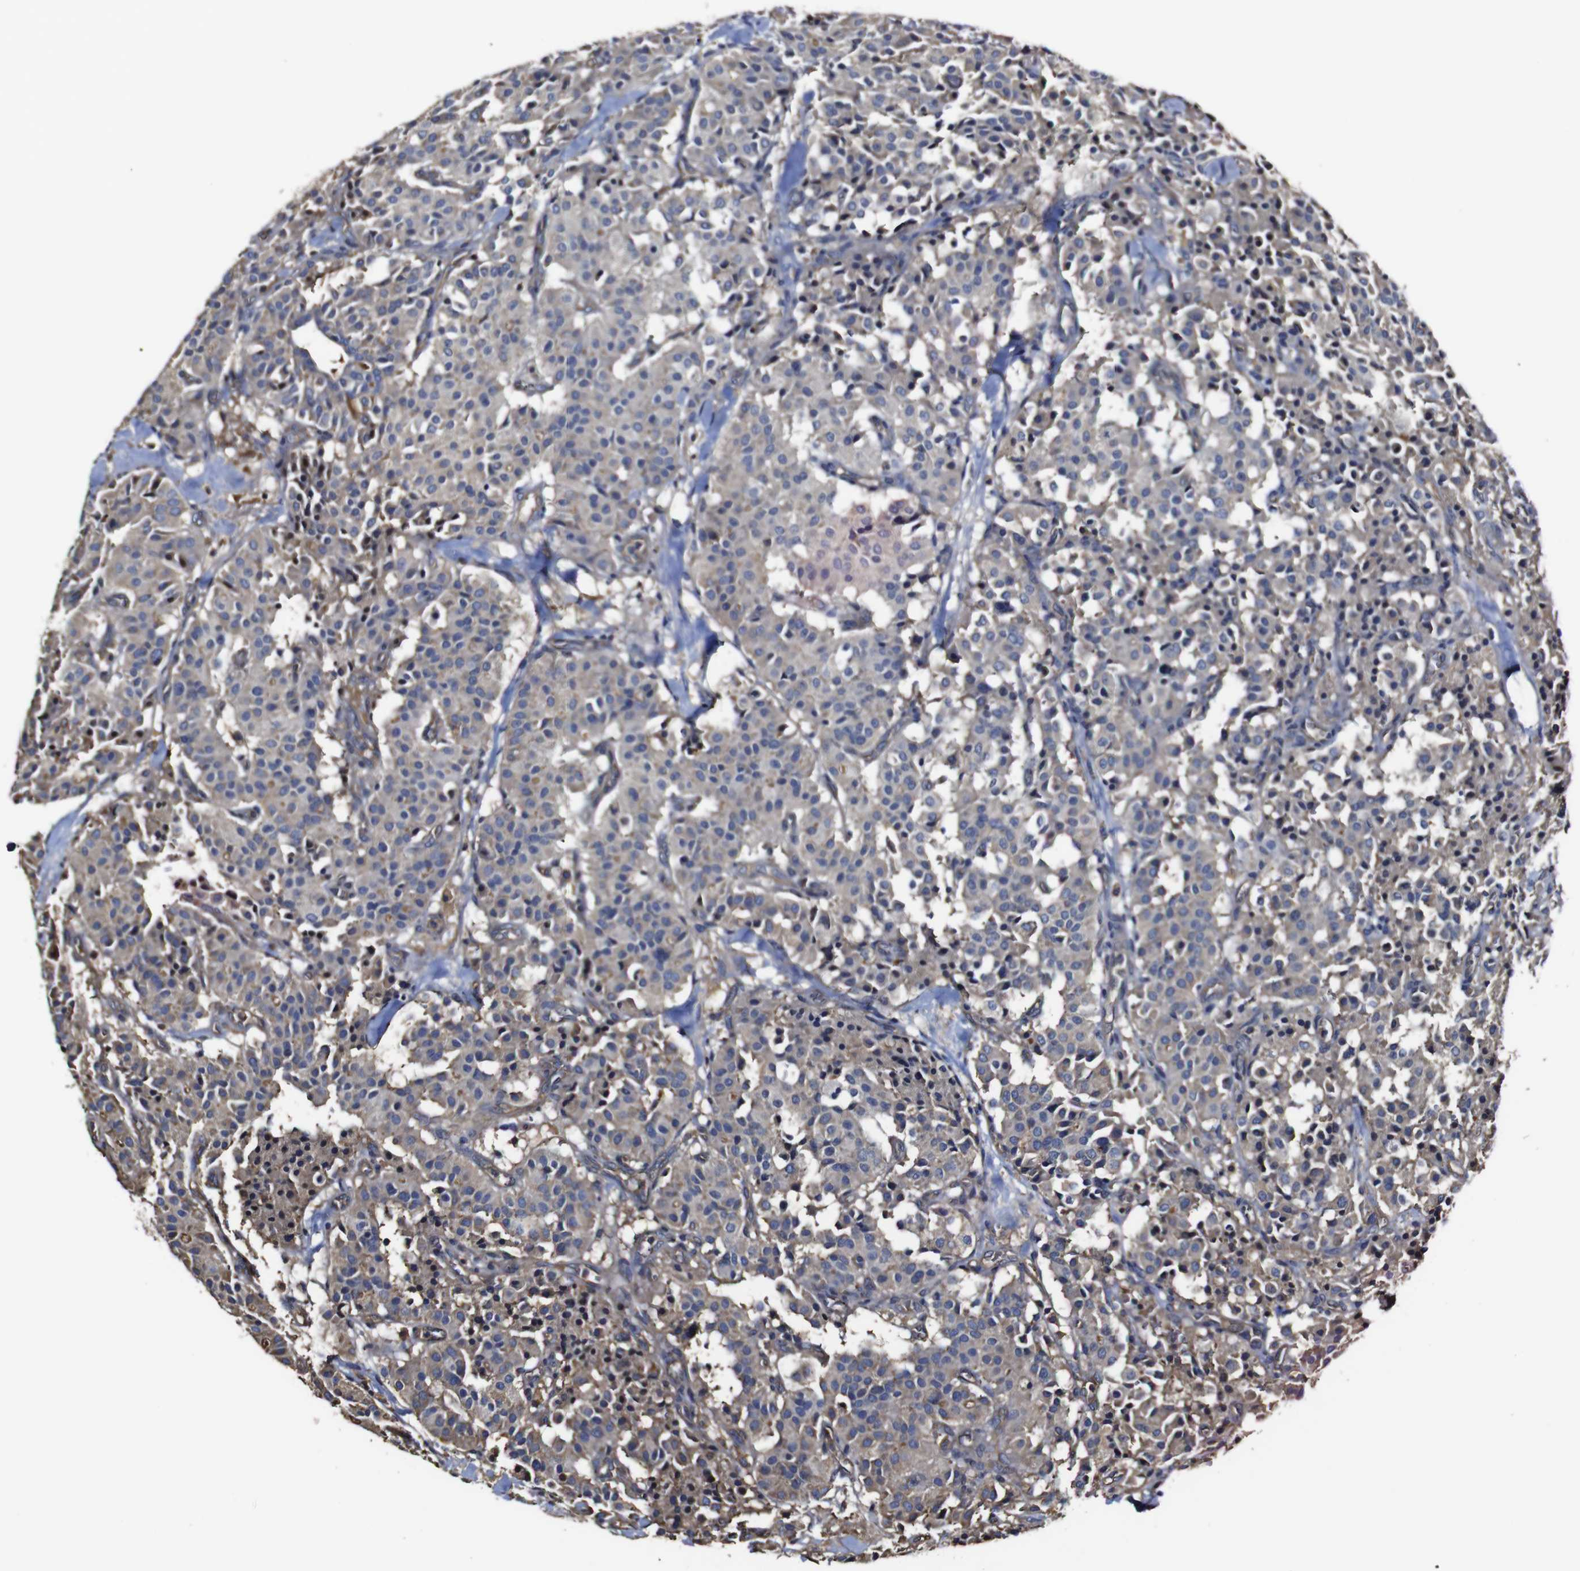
{"staining": {"intensity": "weak", "quantity": "25%-75%", "location": "cytoplasmic/membranous"}, "tissue": "carcinoid", "cell_type": "Tumor cells", "image_type": "cancer", "snomed": [{"axis": "morphology", "description": "Carcinoid, malignant, NOS"}, {"axis": "topography", "description": "Lung"}], "caption": "DAB immunohistochemical staining of malignant carcinoid exhibits weak cytoplasmic/membranous protein staining in approximately 25%-75% of tumor cells.", "gene": "MSN", "patient": {"sex": "male", "age": 30}}